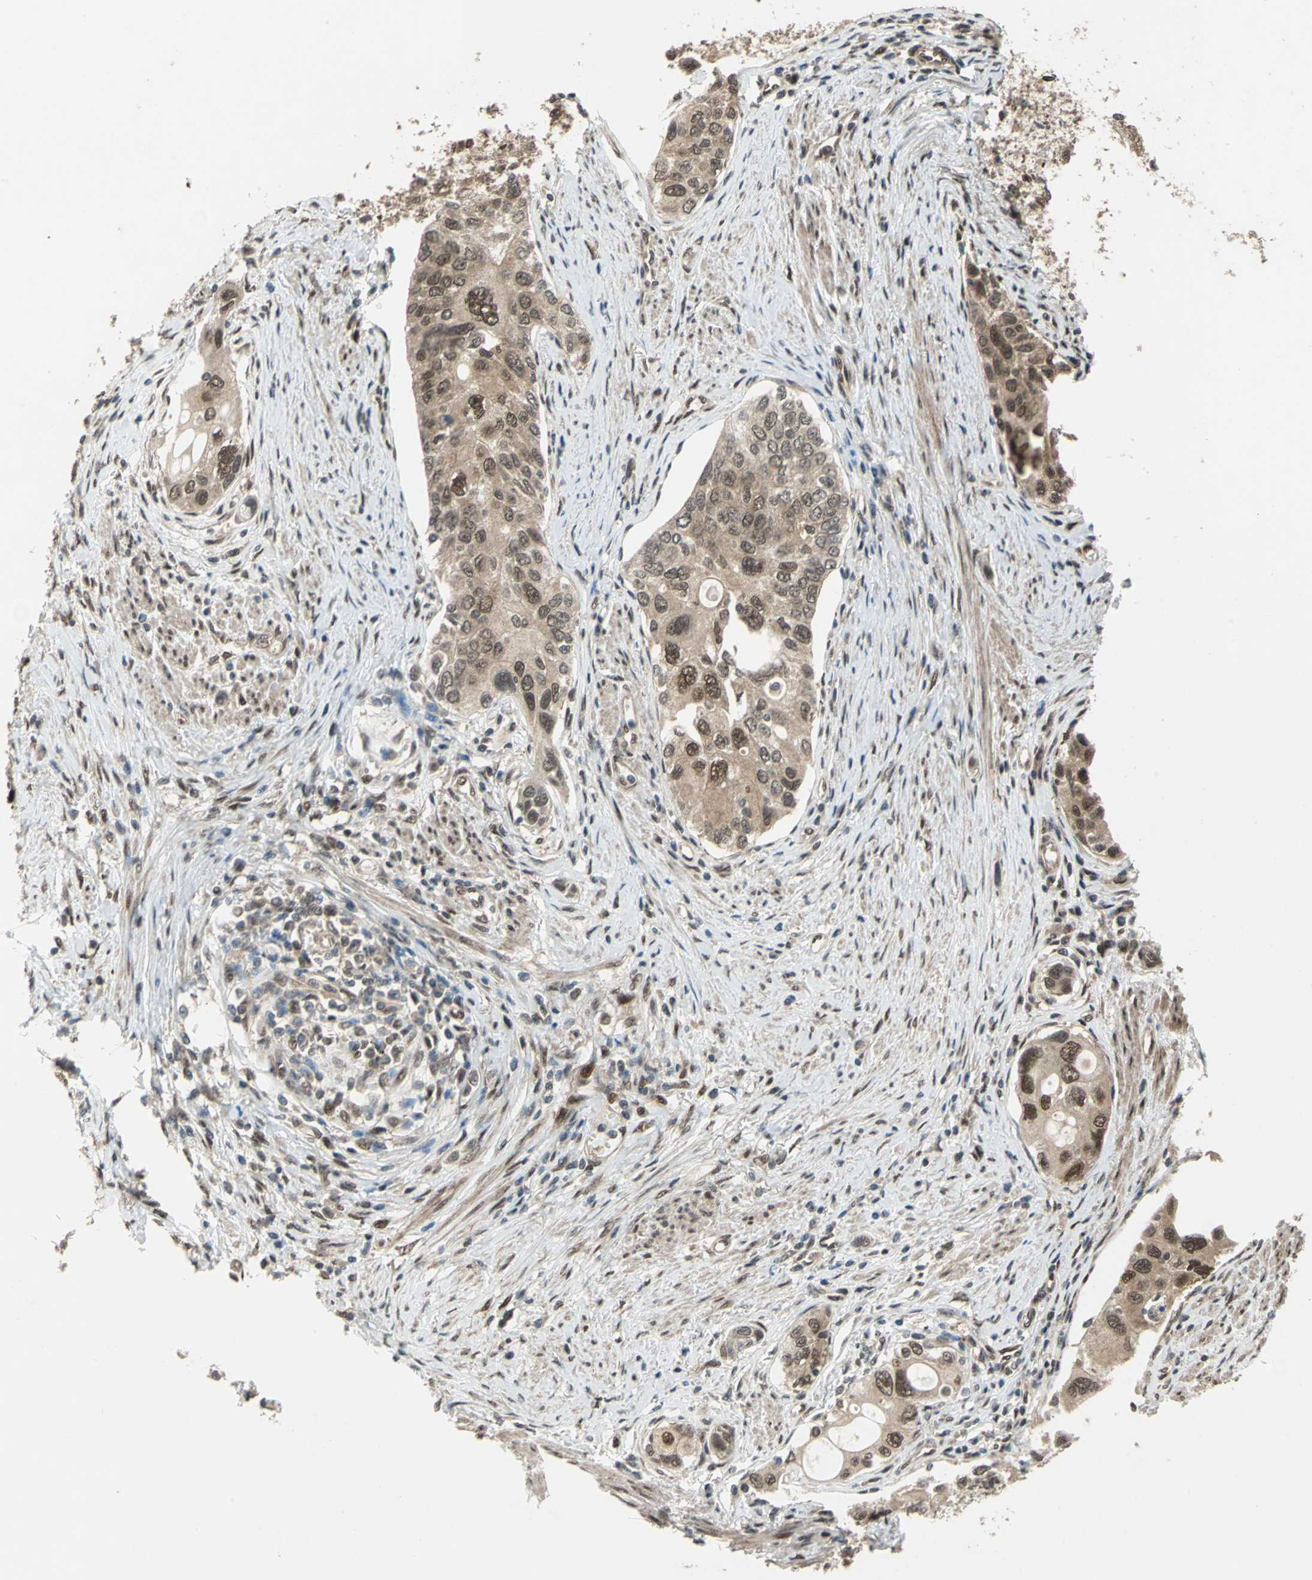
{"staining": {"intensity": "weak", "quantity": ">75%", "location": "cytoplasmic/membranous,nuclear"}, "tissue": "urothelial cancer", "cell_type": "Tumor cells", "image_type": "cancer", "snomed": [{"axis": "morphology", "description": "Urothelial carcinoma, High grade"}, {"axis": "topography", "description": "Urinary bladder"}], "caption": "This histopathology image exhibits urothelial cancer stained with IHC to label a protein in brown. The cytoplasmic/membranous and nuclear of tumor cells show weak positivity for the protein. Nuclei are counter-stained blue.", "gene": "COPS5", "patient": {"sex": "female", "age": 56}}